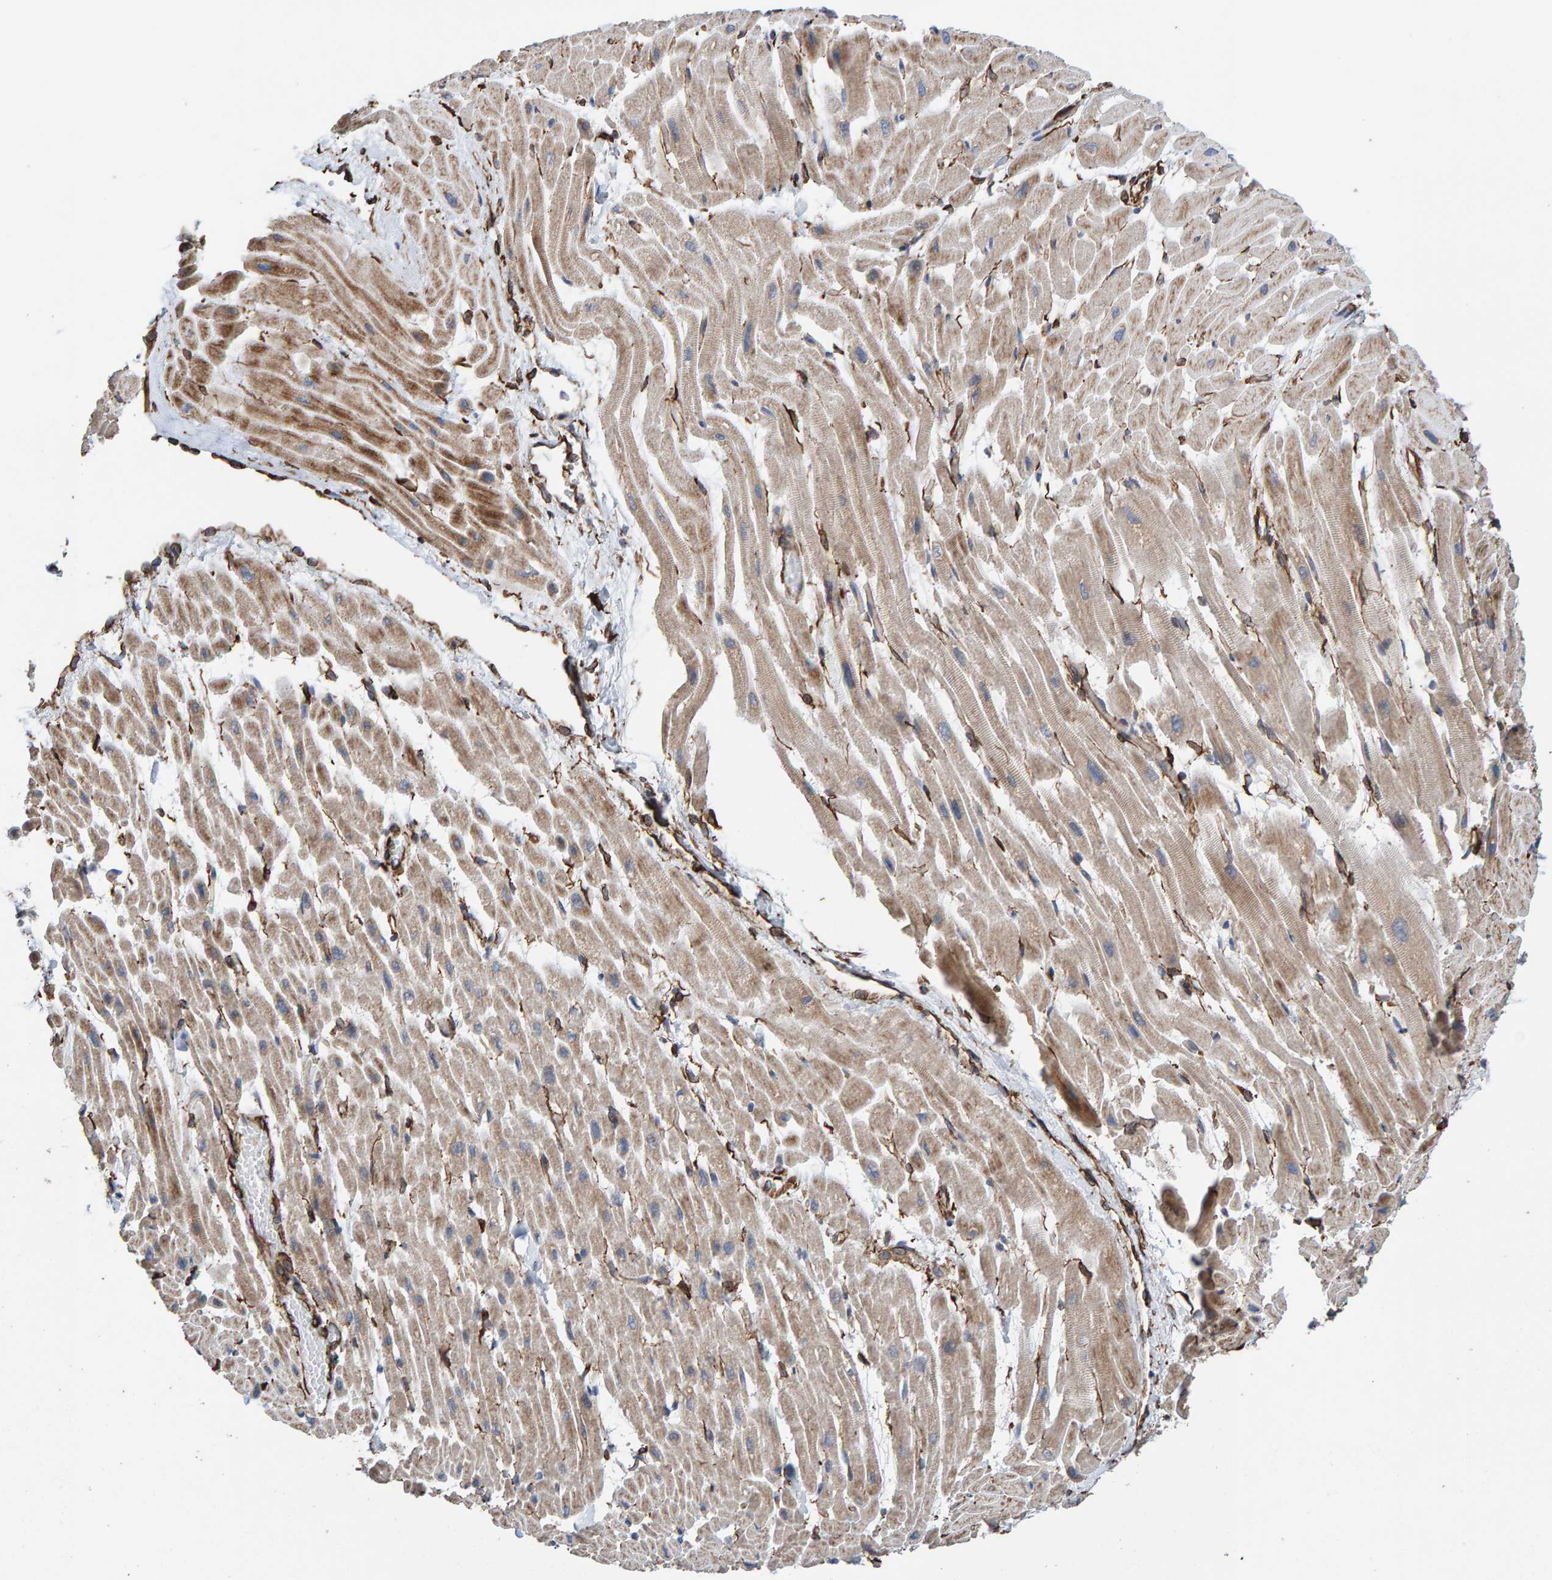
{"staining": {"intensity": "moderate", "quantity": ">75%", "location": "cytoplasmic/membranous"}, "tissue": "heart muscle", "cell_type": "Cardiomyocytes", "image_type": "normal", "snomed": [{"axis": "morphology", "description": "Normal tissue, NOS"}, {"axis": "topography", "description": "Heart"}], "caption": "Immunohistochemical staining of normal human heart muscle reveals medium levels of moderate cytoplasmic/membranous staining in about >75% of cardiomyocytes. (DAB = brown stain, brightfield microscopy at high magnification).", "gene": "ZNF347", "patient": {"sex": "male", "age": 45}}